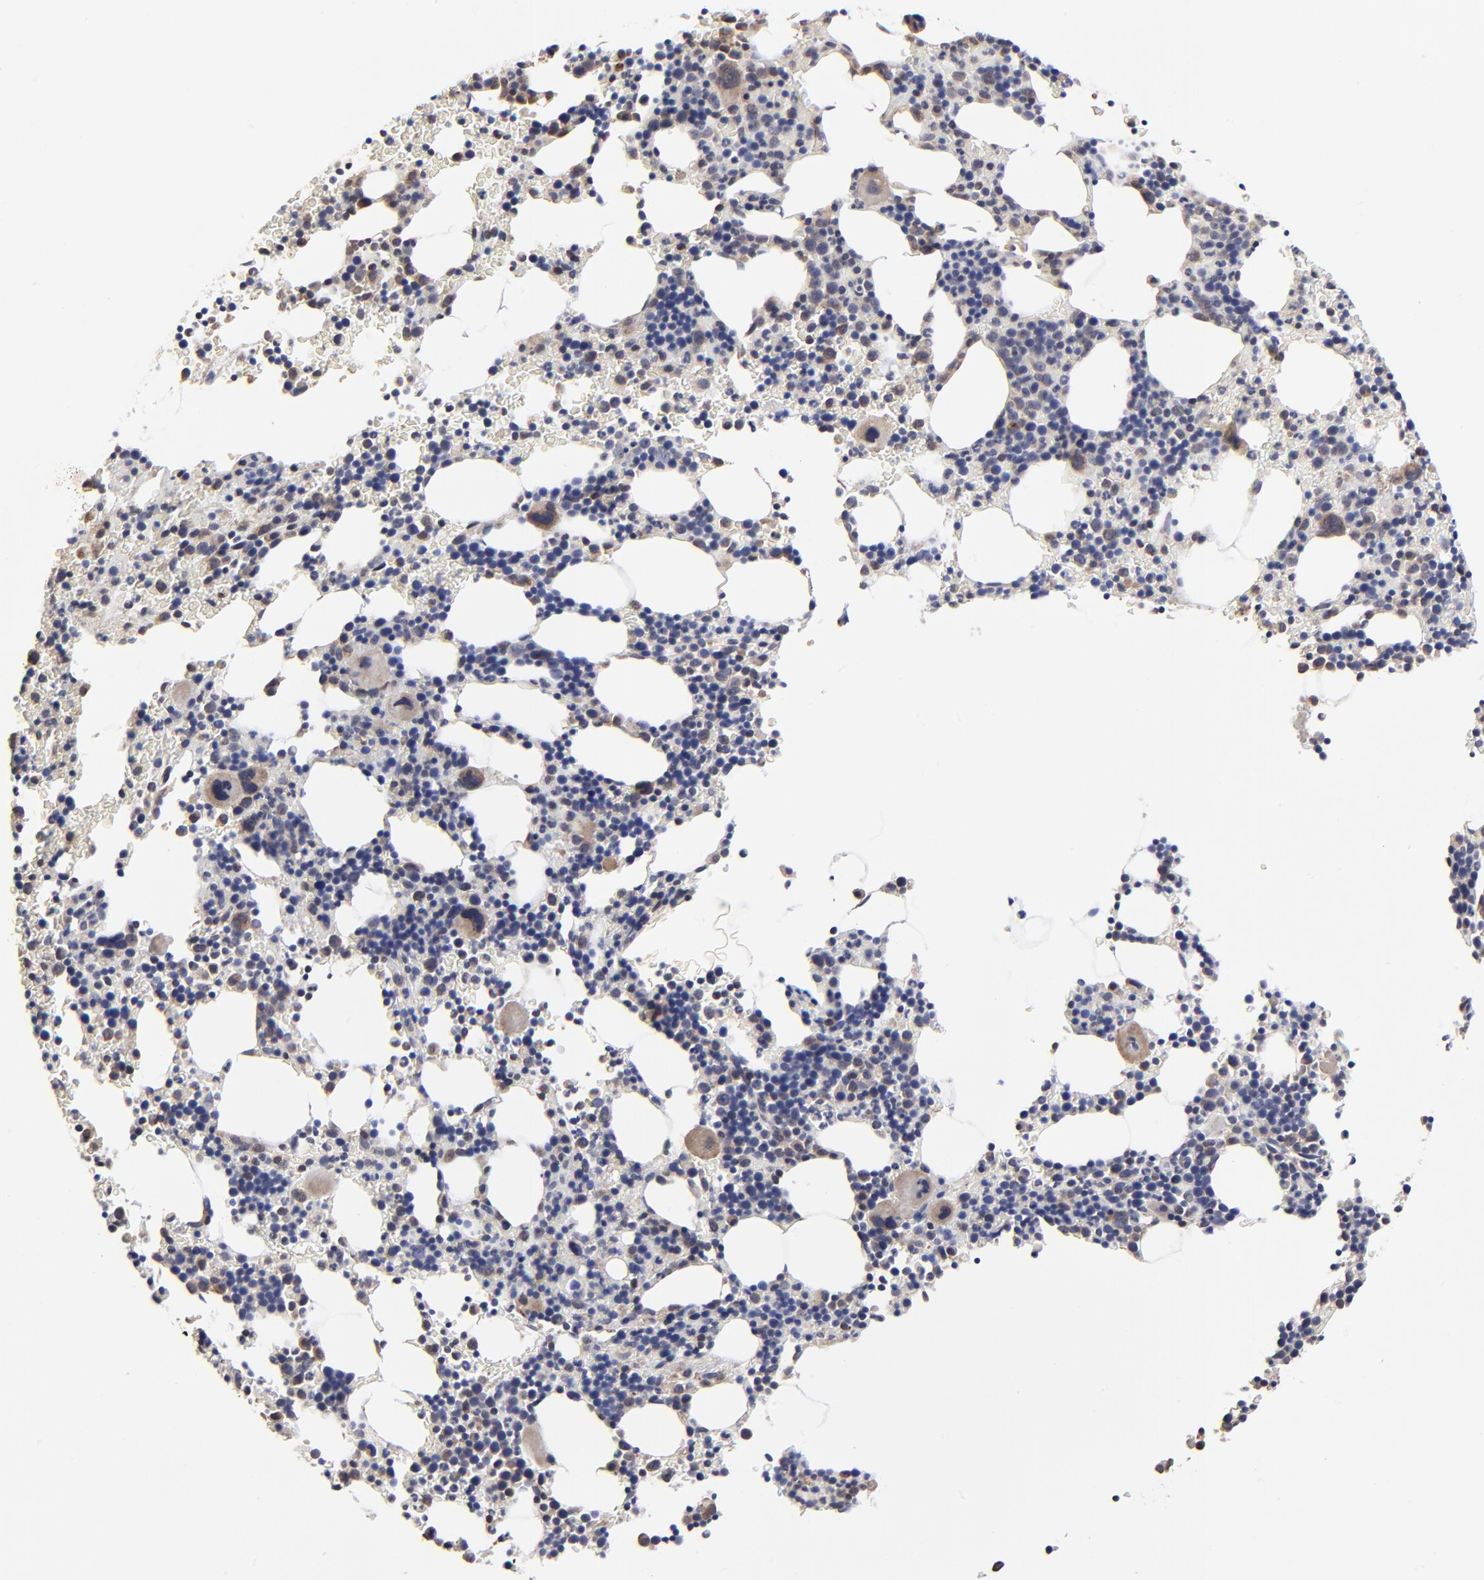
{"staining": {"intensity": "moderate", "quantity": "25%-75%", "location": "cytoplasmic/membranous"}, "tissue": "bone marrow", "cell_type": "Hematopoietic cells", "image_type": "normal", "snomed": [{"axis": "morphology", "description": "Normal tissue, NOS"}, {"axis": "topography", "description": "Bone marrow"}], "caption": "A photomicrograph of human bone marrow stained for a protein exhibits moderate cytoplasmic/membranous brown staining in hematopoietic cells. Nuclei are stained in blue.", "gene": "ELP2", "patient": {"sex": "female", "age": 78}}